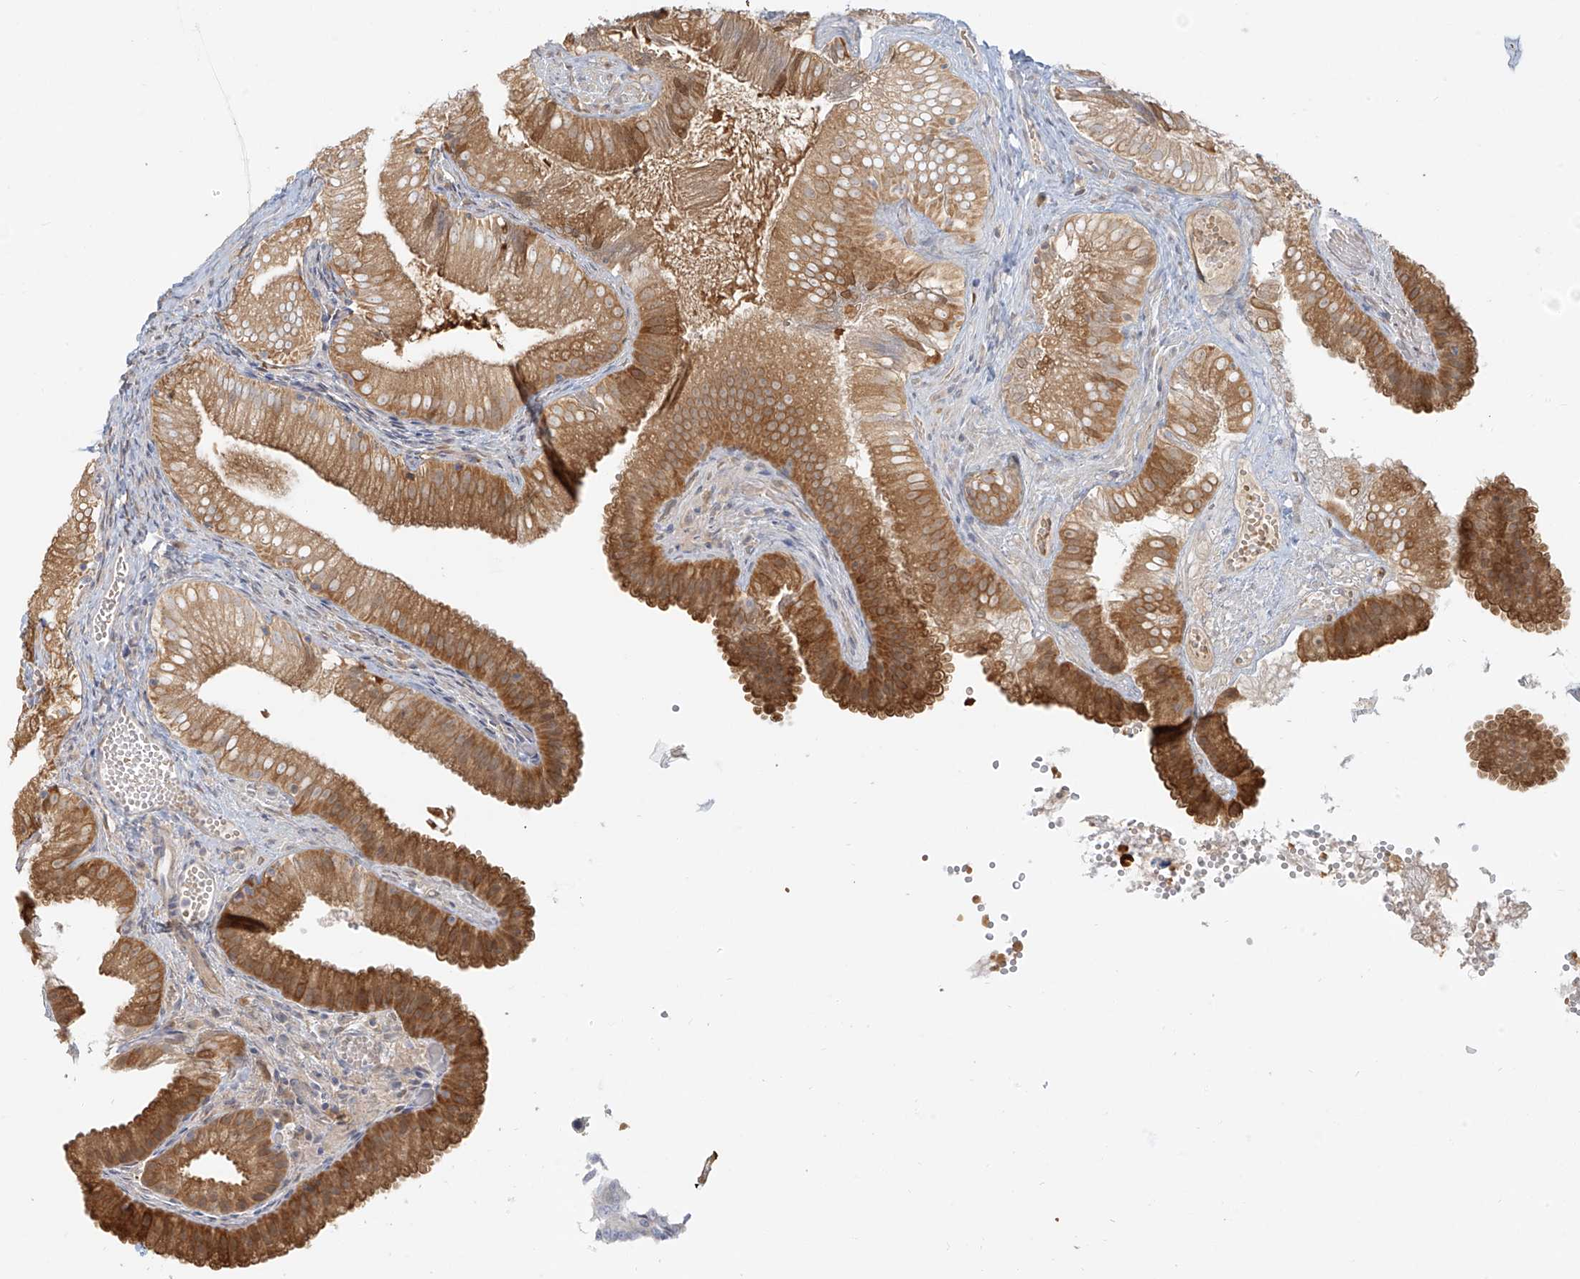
{"staining": {"intensity": "moderate", "quantity": ">75%", "location": "cytoplasmic/membranous"}, "tissue": "gallbladder", "cell_type": "Glandular cells", "image_type": "normal", "snomed": [{"axis": "morphology", "description": "Normal tissue, NOS"}, {"axis": "topography", "description": "Gallbladder"}], "caption": "Brown immunohistochemical staining in benign gallbladder displays moderate cytoplasmic/membranous staining in about >75% of glandular cells. (DAB (3,3'-diaminobenzidine) = brown stain, brightfield microscopy at high magnification).", "gene": "UPK1B", "patient": {"sex": "female", "age": 30}}